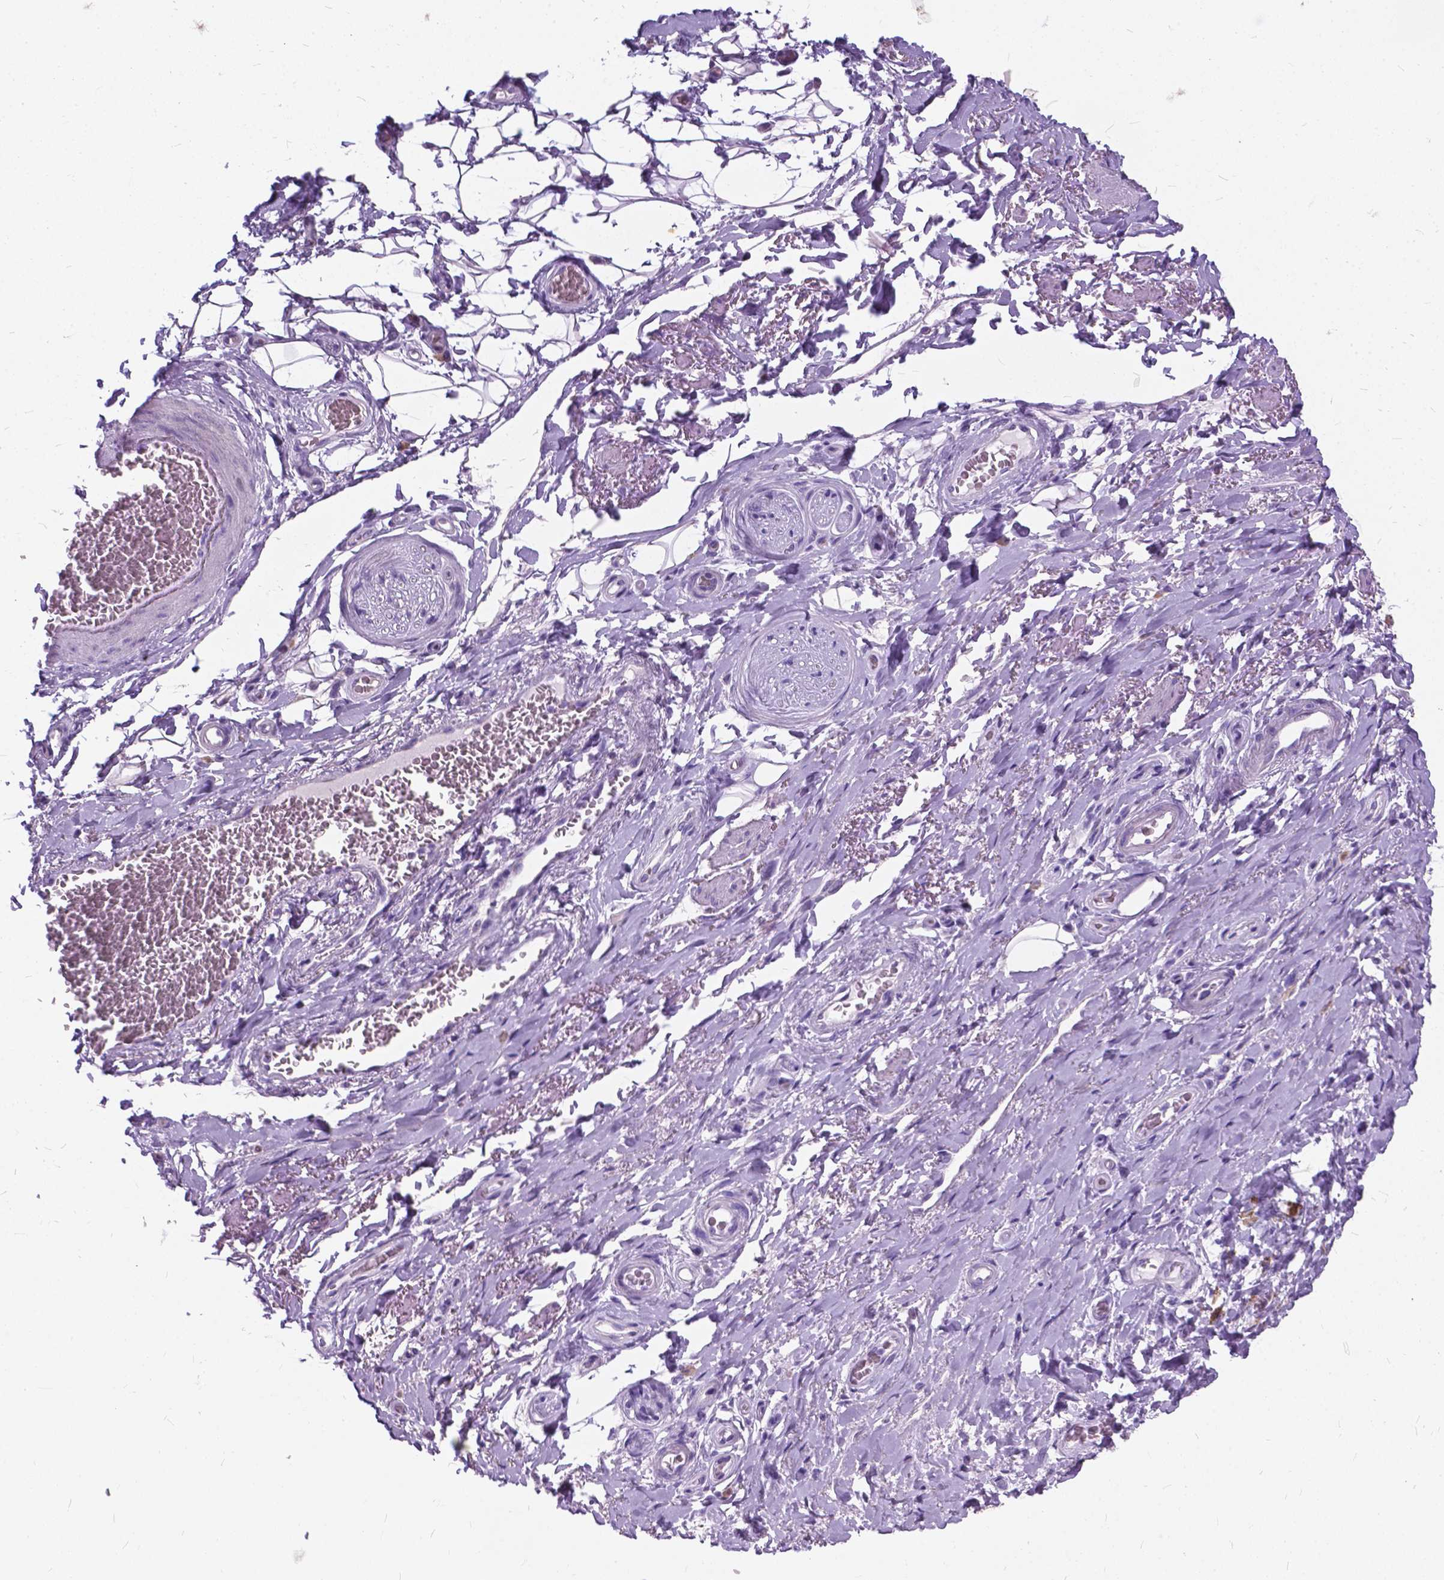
{"staining": {"intensity": "negative", "quantity": "none", "location": "none"}, "tissue": "adipose tissue", "cell_type": "Adipocytes", "image_type": "normal", "snomed": [{"axis": "morphology", "description": "Normal tissue, NOS"}, {"axis": "topography", "description": "Anal"}, {"axis": "topography", "description": "Peripheral nerve tissue"}], "caption": "There is no significant positivity in adipocytes of adipose tissue. The staining is performed using DAB brown chromogen with nuclei counter-stained in using hematoxylin.", "gene": "BSND", "patient": {"sex": "male", "age": 53}}